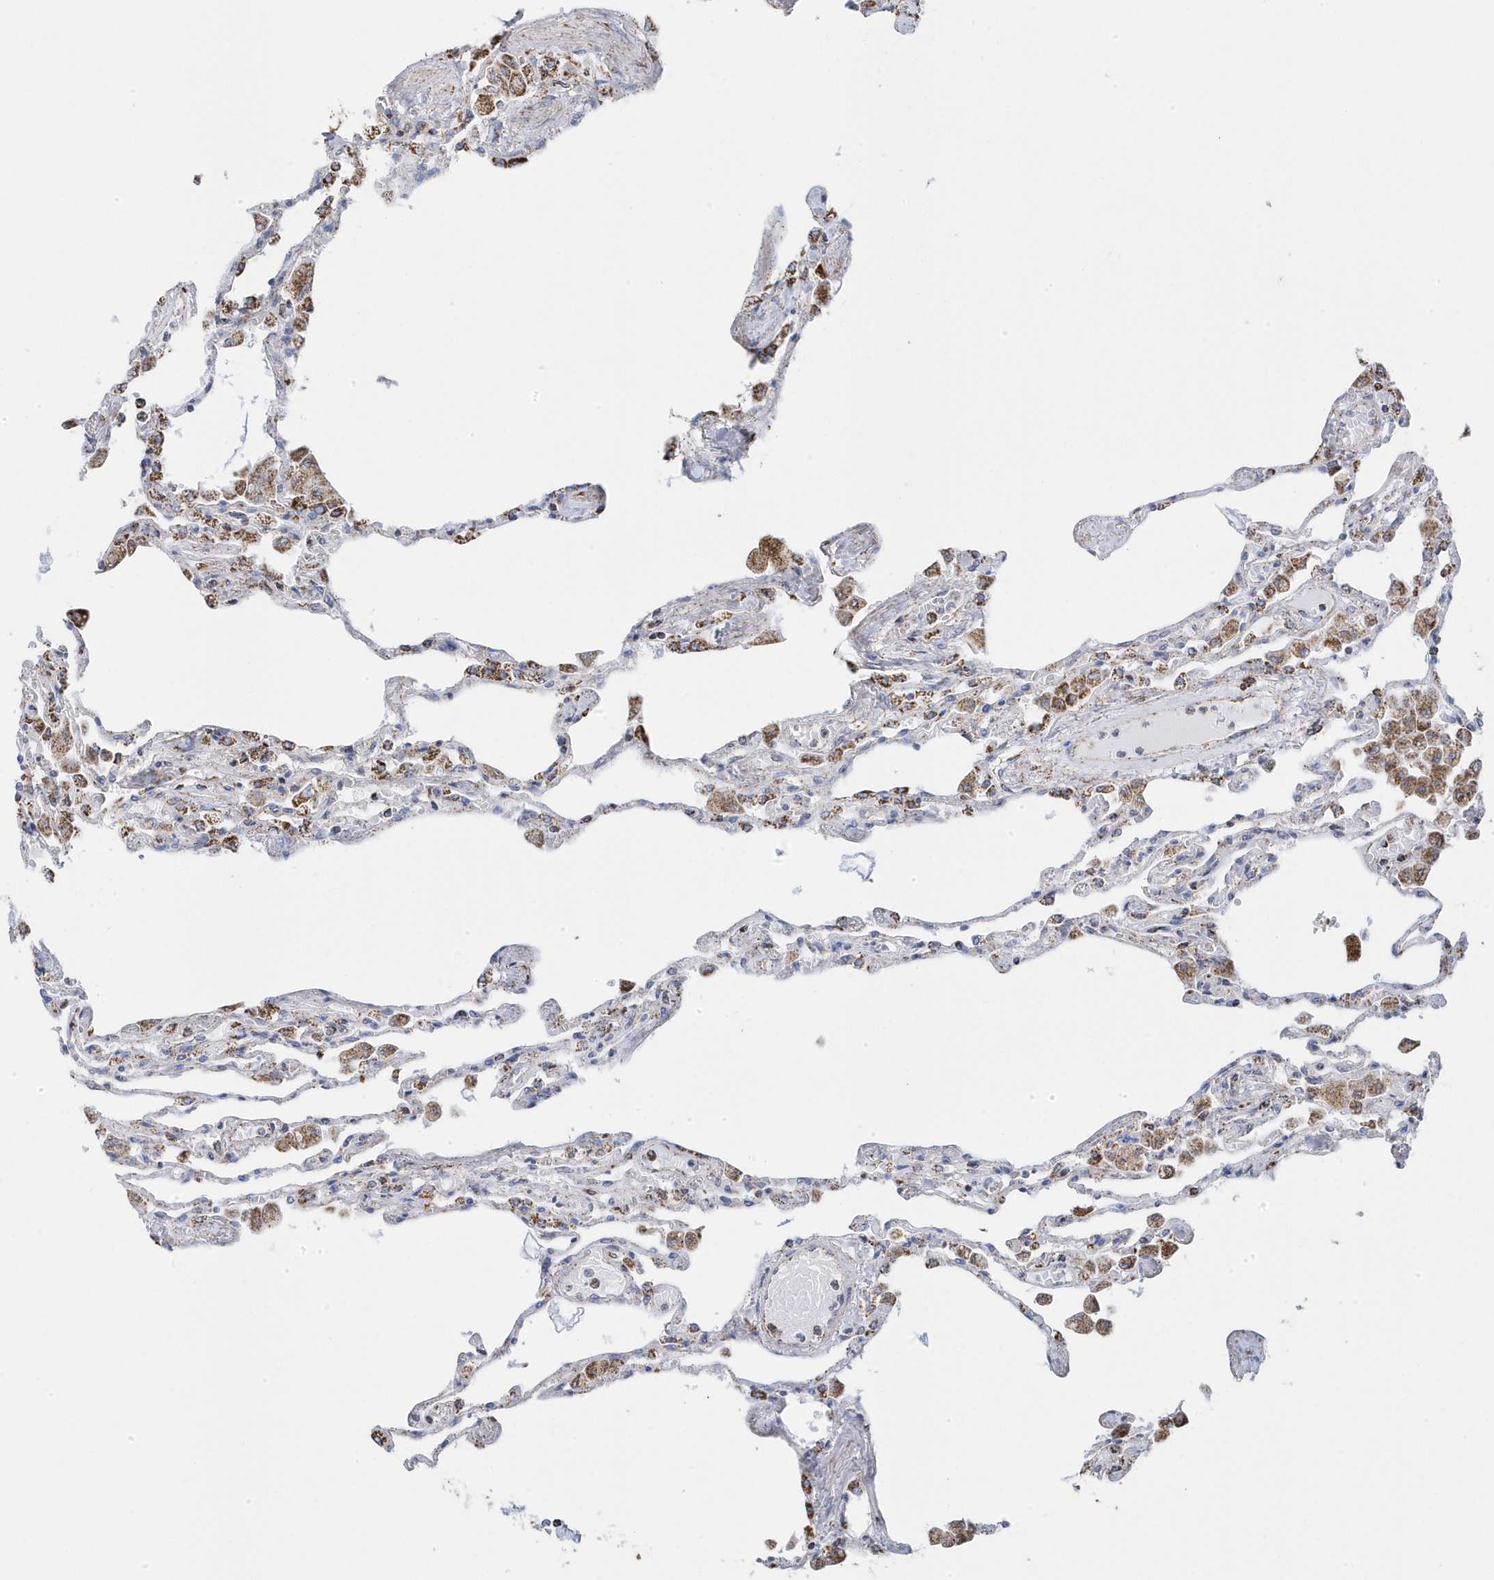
{"staining": {"intensity": "moderate", "quantity": "<25%", "location": "cytoplasmic/membranous"}, "tissue": "lung", "cell_type": "Alveolar cells", "image_type": "normal", "snomed": [{"axis": "morphology", "description": "Normal tissue, NOS"}, {"axis": "topography", "description": "Bronchus"}, {"axis": "topography", "description": "Lung"}], "caption": "Protein expression analysis of unremarkable human lung reveals moderate cytoplasmic/membranous staining in approximately <25% of alveolar cells. The staining was performed using DAB (3,3'-diaminobenzidine), with brown indicating positive protein expression. Nuclei are stained blue with hematoxylin.", "gene": "GTPBP8", "patient": {"sex": "female", "age": 49}}